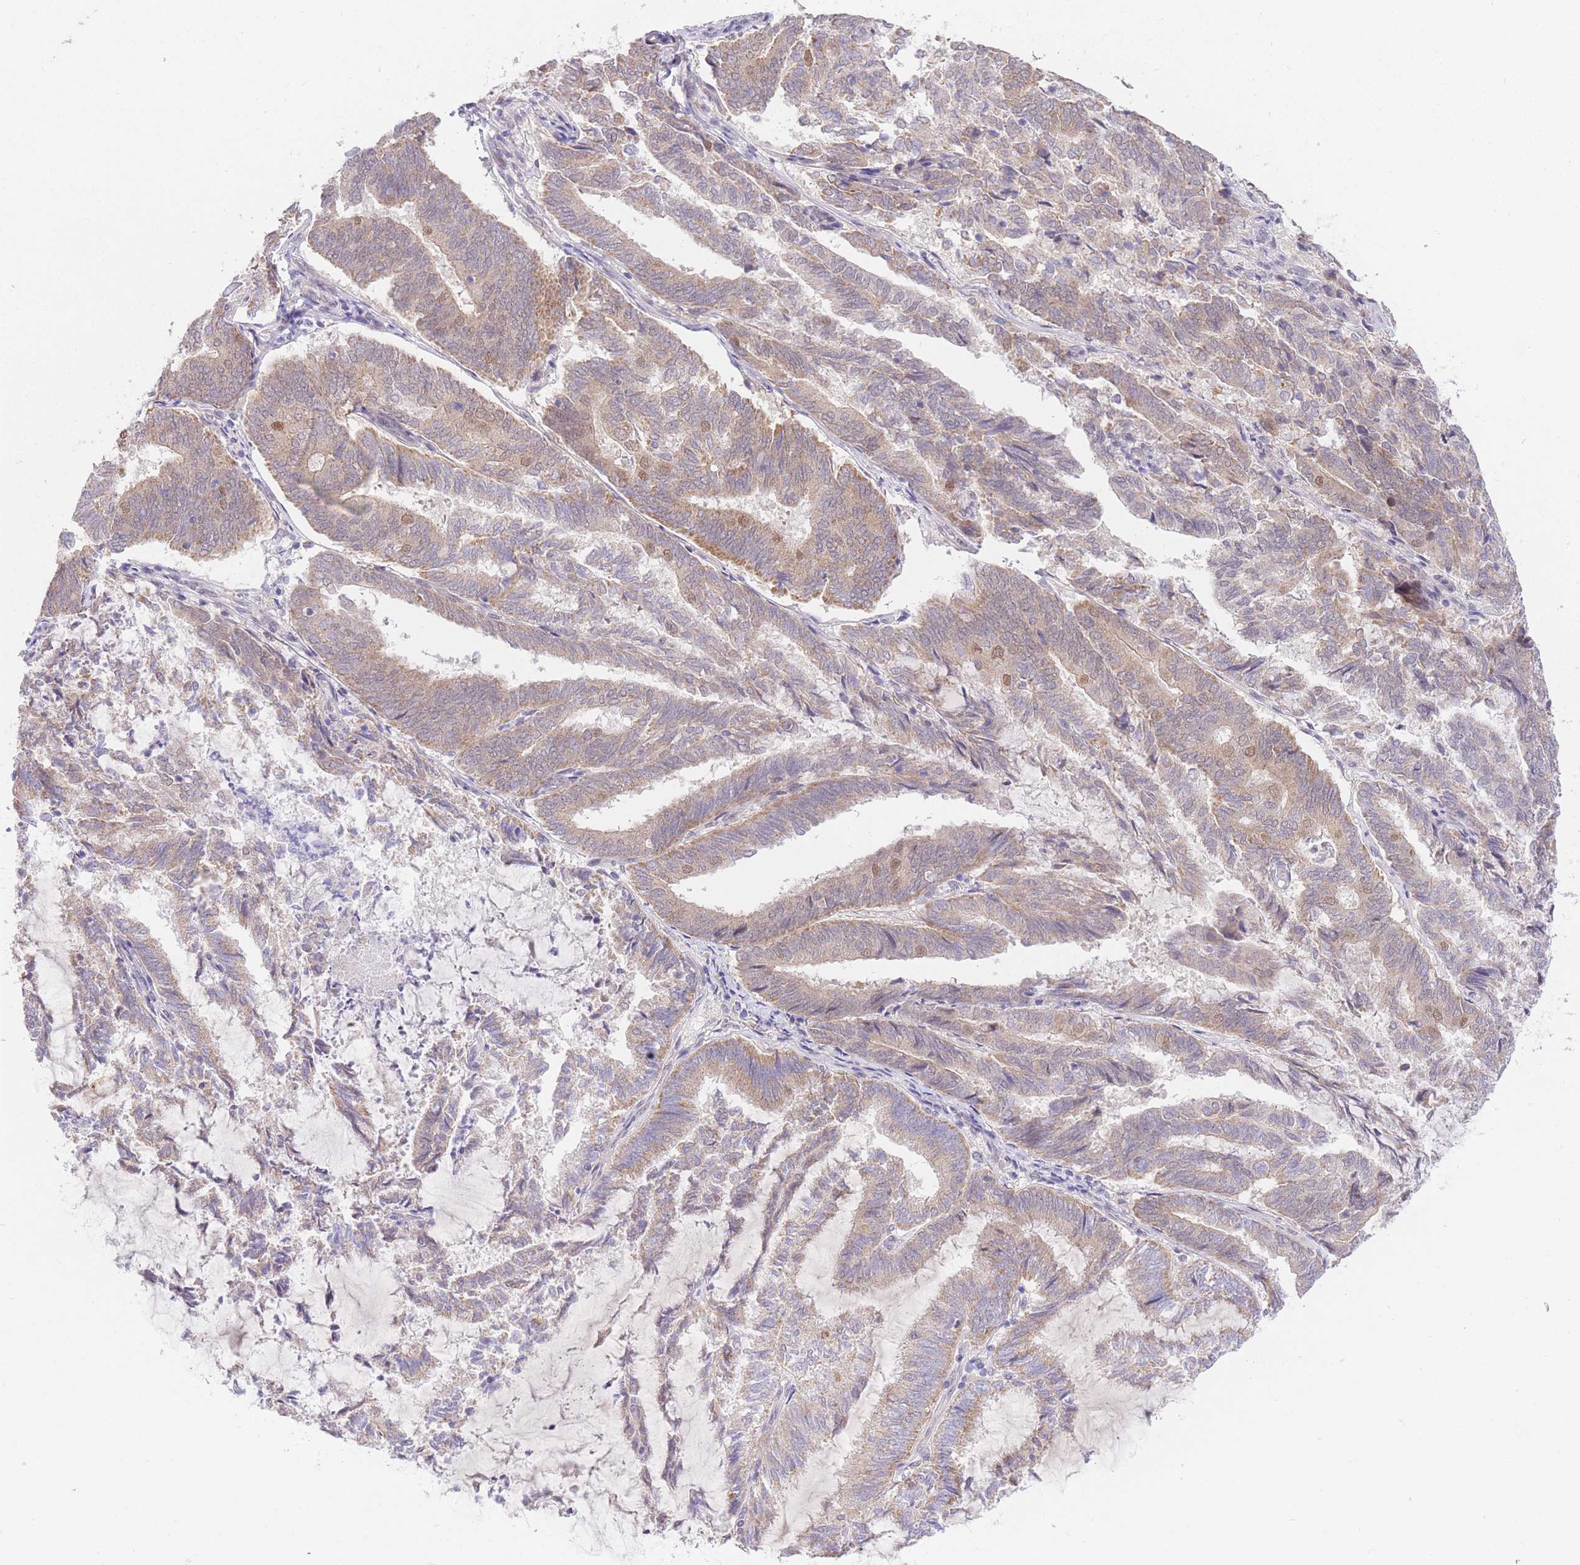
{"staining": {"intensity": "moderate", "quantity": "25%-75%", "location": "cytoplasmic/membranous,nuclear"}, "tissue": "endometrial cancer", "cell_type": "Tumor cells", "image_type": "cancer", "snomed": [{"axis": "morphology", "description": "Adenocarcinoma, NOS"}, {"axis": "topography", "description": "Endometrium"}], "caption": "Endometrial adenocarcinoma was stained to show a protein in brown. There is medium levels of moderate cytoplasmic/membranous and nuclear positivity in about 25%-75% of tumor cells. The staining was performed using DAB, with brown indicating positive protein expression. Nuclei are stained blue with hematoxylin.", "gene": "UBXN7", "patient": {"sex": "female", "age": 80}}